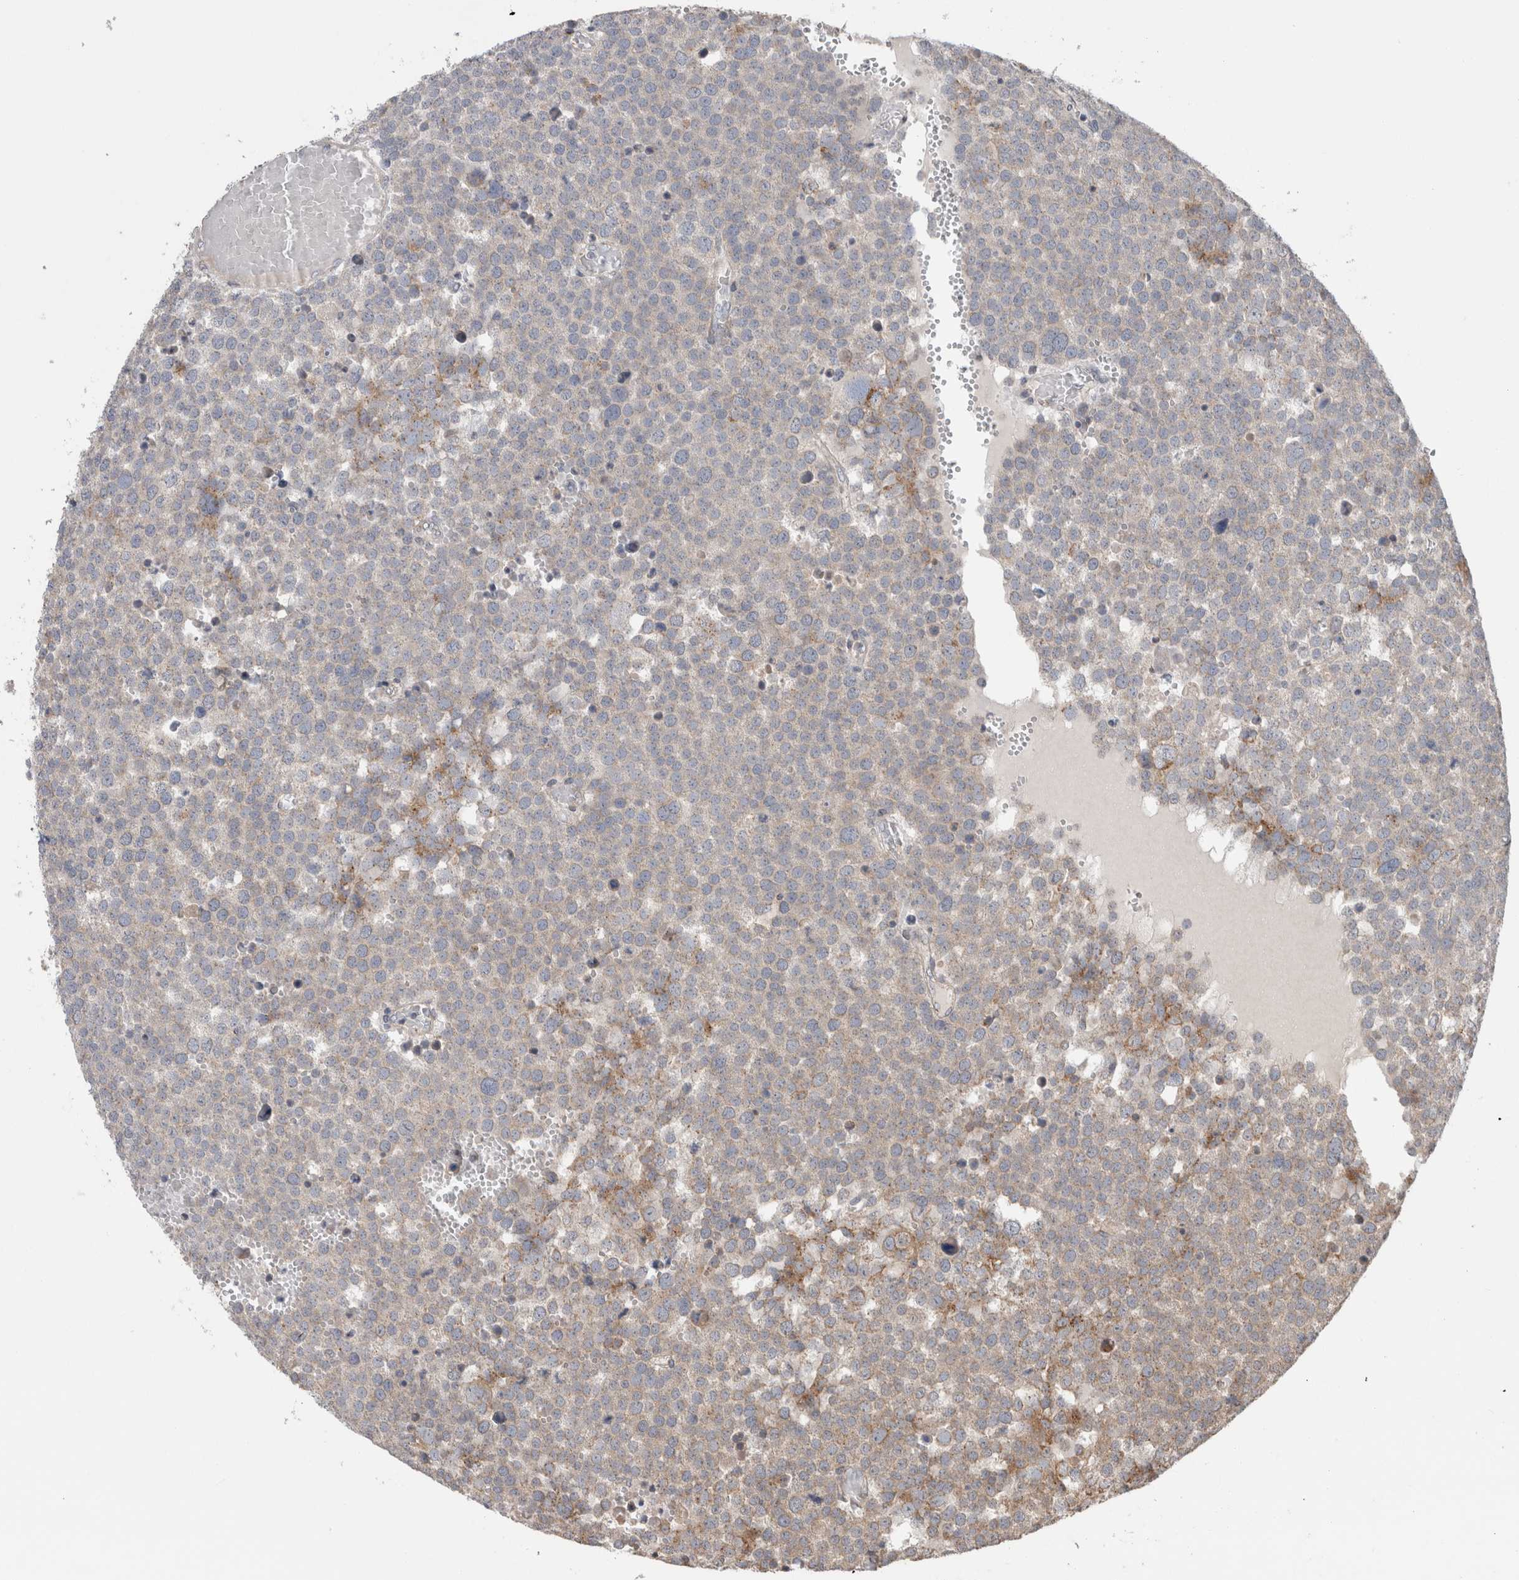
{"staining": {"intensity": "moderate", "quantity": "<25%", "location": "cytoplasmic/membranous"}, "tissue": "testis cancer", "cell_type": "Tumor cells", "image_type": "cancer", "snomed": [{"axis": "morphology", "description": "Seminoma, NOS"}, {"axis": "topography", "description": "Testis"}], "caption": "The photomicrograph displays immunohistochemical staining of testis cancer. There is moderate cytoplasmic/membranous positivity is present in about <25% of tumor cells.", "gene": "TRIM5", "patient": {"sex": "male", "age": 71}}